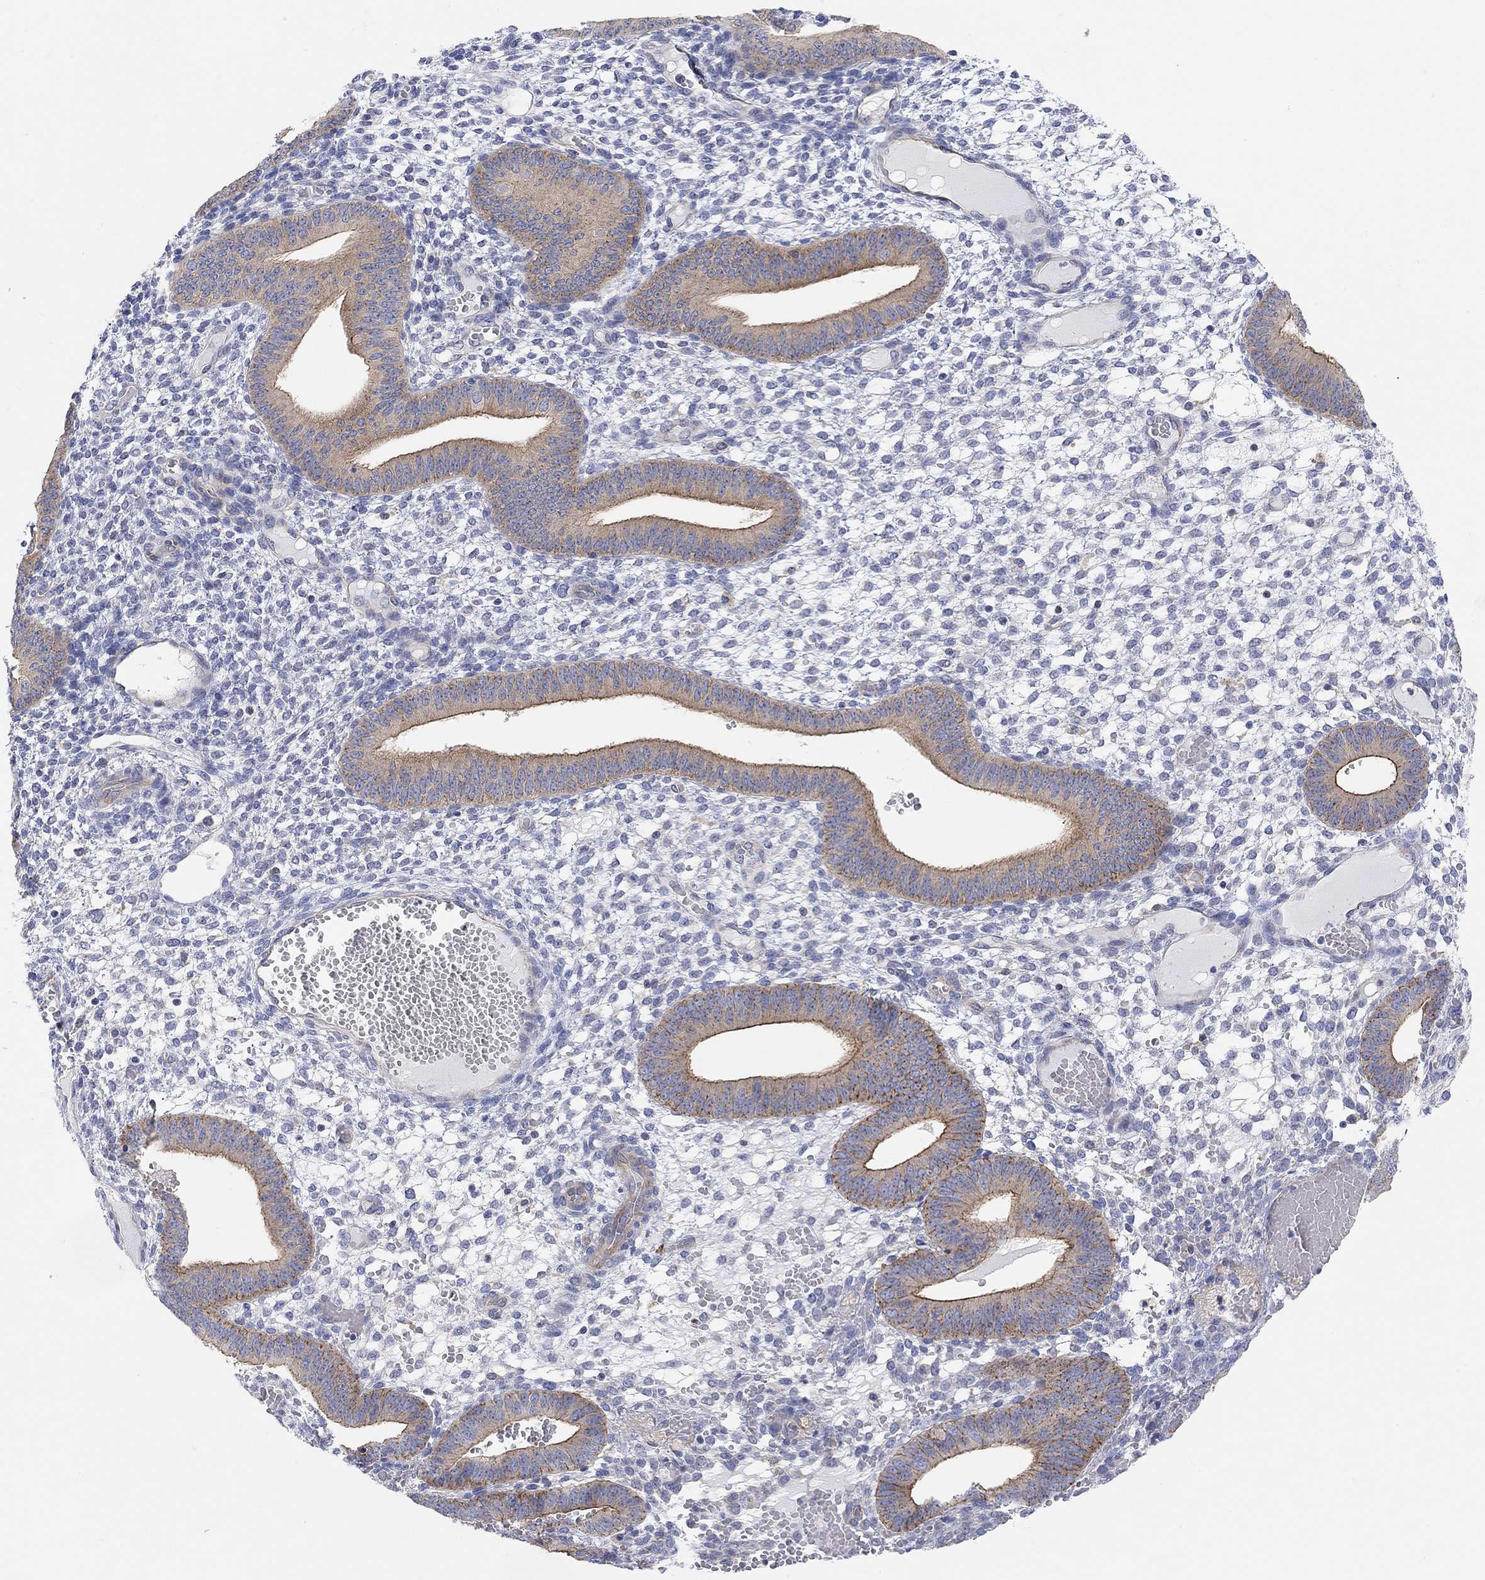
{"staining": {"intensity": "negative", "quantity": "none", "location": "none"}, "tissue": "endometrium", "cell_type": "Cells in endometrial stroma", "image_type": "normal", "snomed": [{"axis": "morphology", "description": "Normal tissue, NOS"}, {"axis": "topography", "description": "Endometrium"}], "caption": "IHC photomicrograph of unremarkable endometrium: human endometrium stained with DAB (3,3'-diaminobenzidine) shows no significant protein staining in cells in endometrial stroma. (Brightfield microscopy of DAB (3,3'-diaminobenzidine) immunohistochemistry at high magnification).", "gene": "RGS1", "patient": {"sex": "female", "age": 42}}